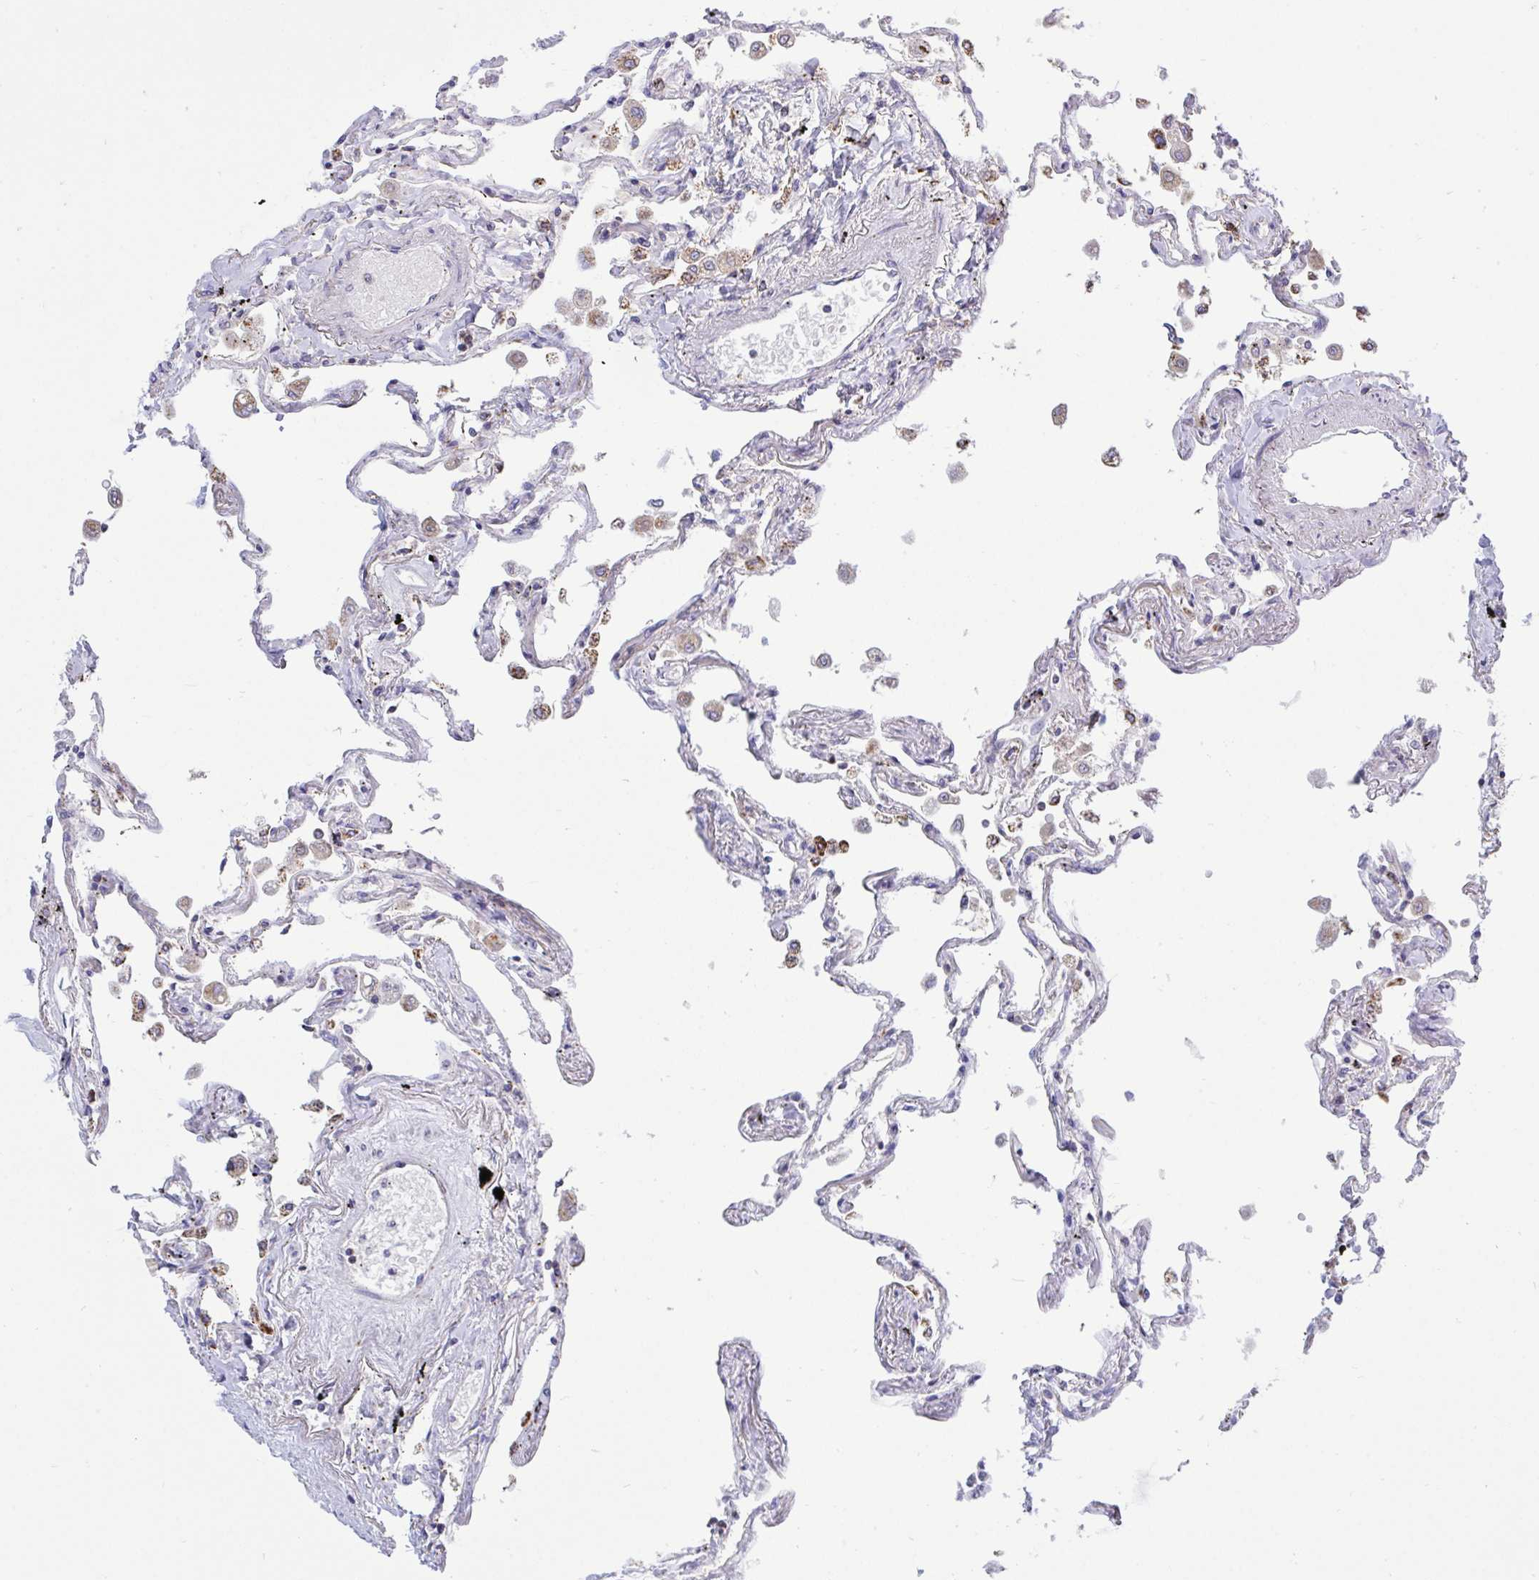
{"staining": {"intensity": "moderate", "quantity": "<25%", "location": "cytoplasmic/membranous"}, "tissue": "lung", "cell_type": "Alveolar cells", "image_type": "normal", "snomed": [{"axis": "morphology", "description": "Normal tissue, NOS"}, {"axis": "morphology", "description": "Adenocarcinoma, NOS"}, {"axis": "topography", "description": "Cartilage tissue"}, {"axis": "topography", "description": "Lung"}], "caption": "Immunohistochemistry staining of benign lung, which shows low levels of moderate cytoplasmic/membranous expression in about <25% of alveolar cells indicating moderate cytoplasmic/membranous protein expression. The staining was performed using DAB (brown) for protein detection and nuclei were counterstained in hematoxylin (blue).", "gene": "HSPE1", "patient": {"sex": "female", "age": 67}}